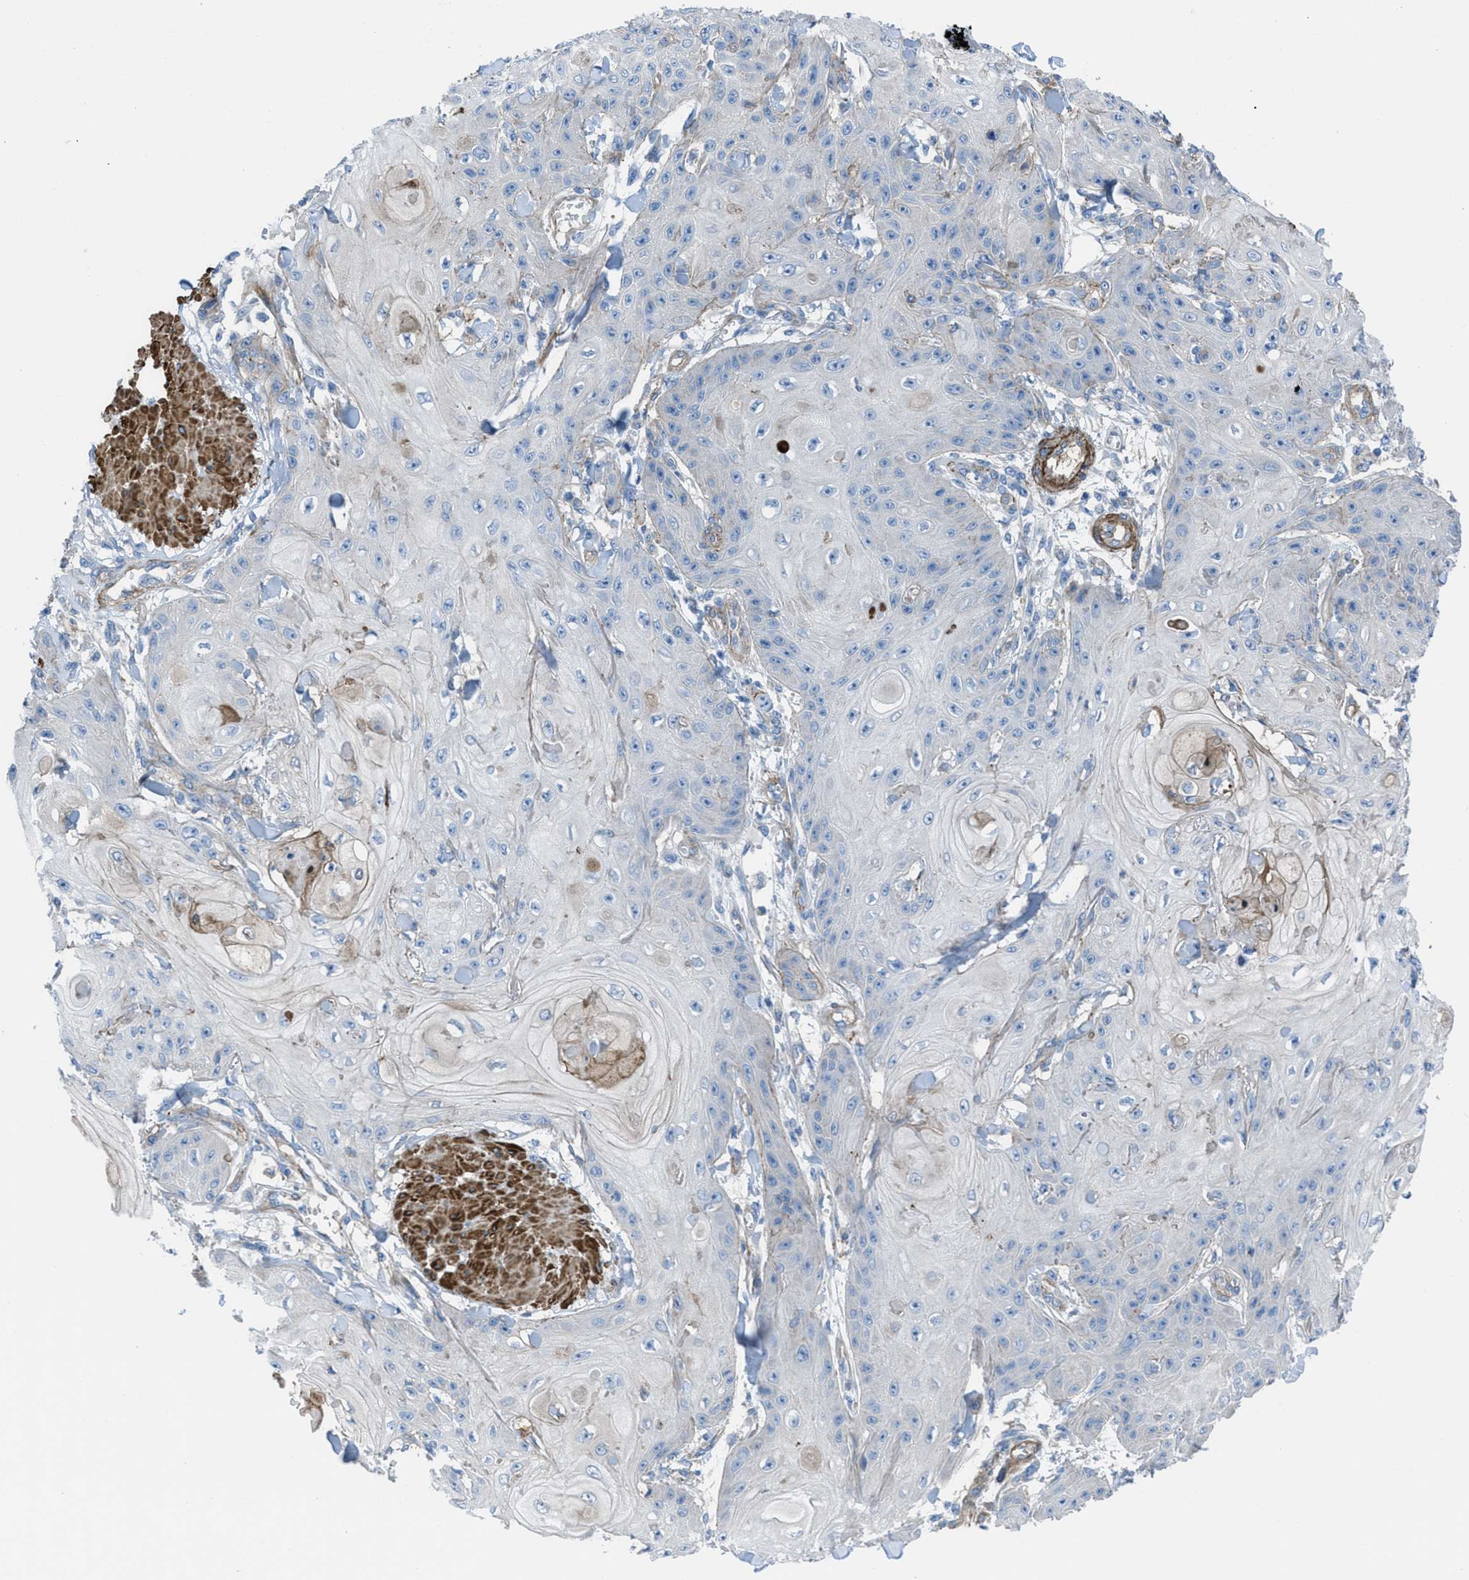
{"staining": {"intensity": "negative", "quantity": "none", "location": "none"}, "tissue": "skin cancer", "cell_type": "Tumor cells", "image_type": "cancer", "snomed": [{"axis": "morphology", "description": "Squamous cell carcinoma, NOS"}, {"axis": "topography", "description": "Skin"}], "caption": "IHC photomicrograph of neoplastic tissue: squamous cell carcinoma (skin) stained with DAB (3,3'-diaminobenzidine) exhibits no significant protein staining in tumor cells.", "gene": "KCNH7", "patient": {"sex": "male", "age": 74}}